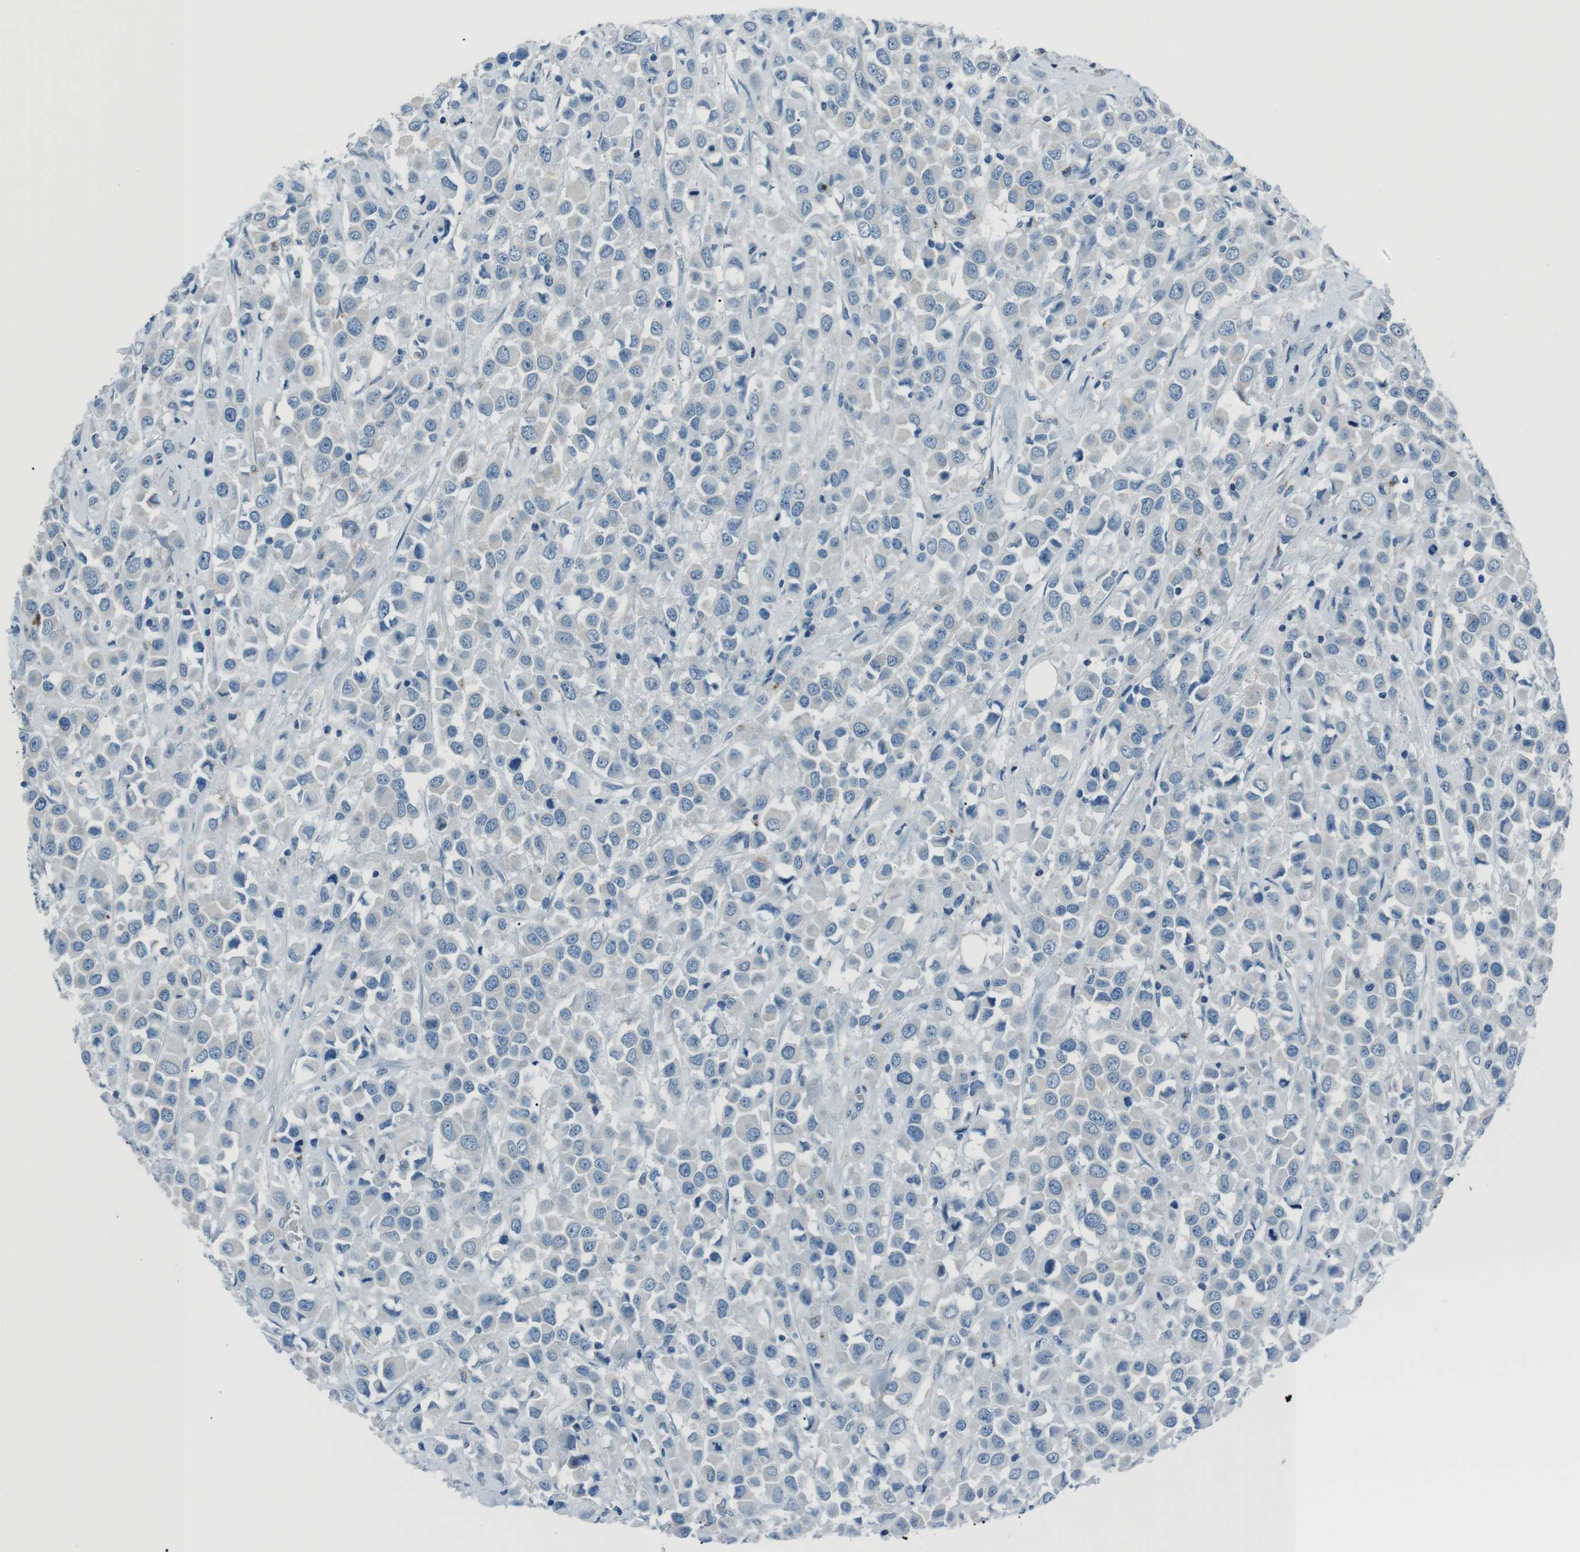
{"staining": {"intensity": "negative", "quantity": "none", "location": "none"}, "tissue": "breast cancer", "cell_type": "Tumor cells", "image_type": "cancer", "snomed": [{"axis": "morphology", "description": "Duct carcinoma"}, {"axis": "topography", "description": "Breast"}], "caption": "Immunohistochemical staining of infiltrating ductal carcinoma (breast) reveals no significant positivity in tumor cells.", "gene": "ST6GAL1", "patient": {"sex": "female", "age": 61}}